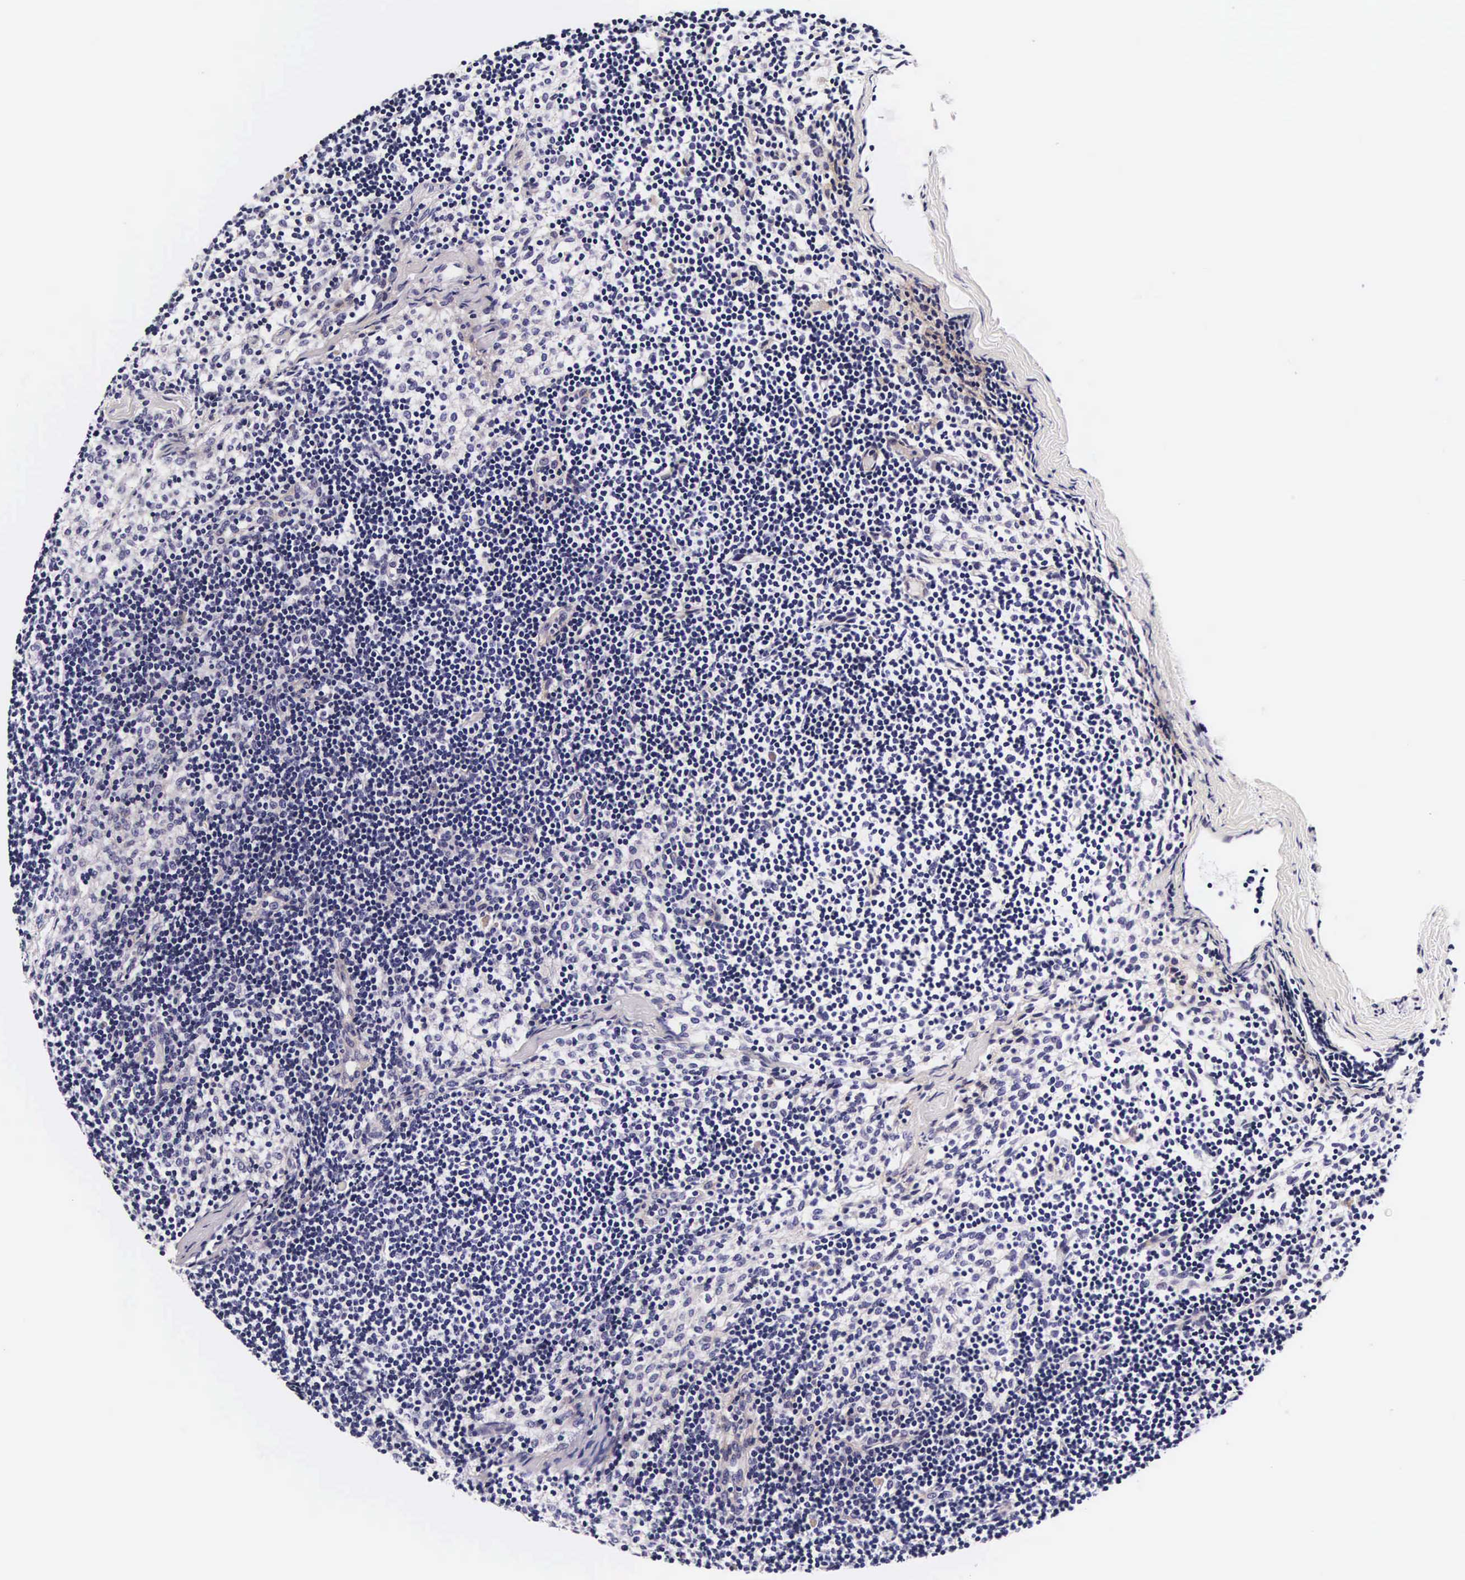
{"staining": {"intensity": "negative", "quantity": "none", "location": "none"}, "tissue": "lymph node", "cell_type": "Germinal center cells", "image_type": "normal", "snomed": [{"axis": "morphology", "description": "Normal tissue, NOS"}, {"axis": "topography", "description": "Lymph node"}], "caption": "The micrograph demonstrates no significant positivity in germinal center cells of lymph node. (Brightfield microscopy of DAB immunohistochemistry at high magnification).", "gene": "UPRT", "patient": {"sex": "female", "age": 35}}